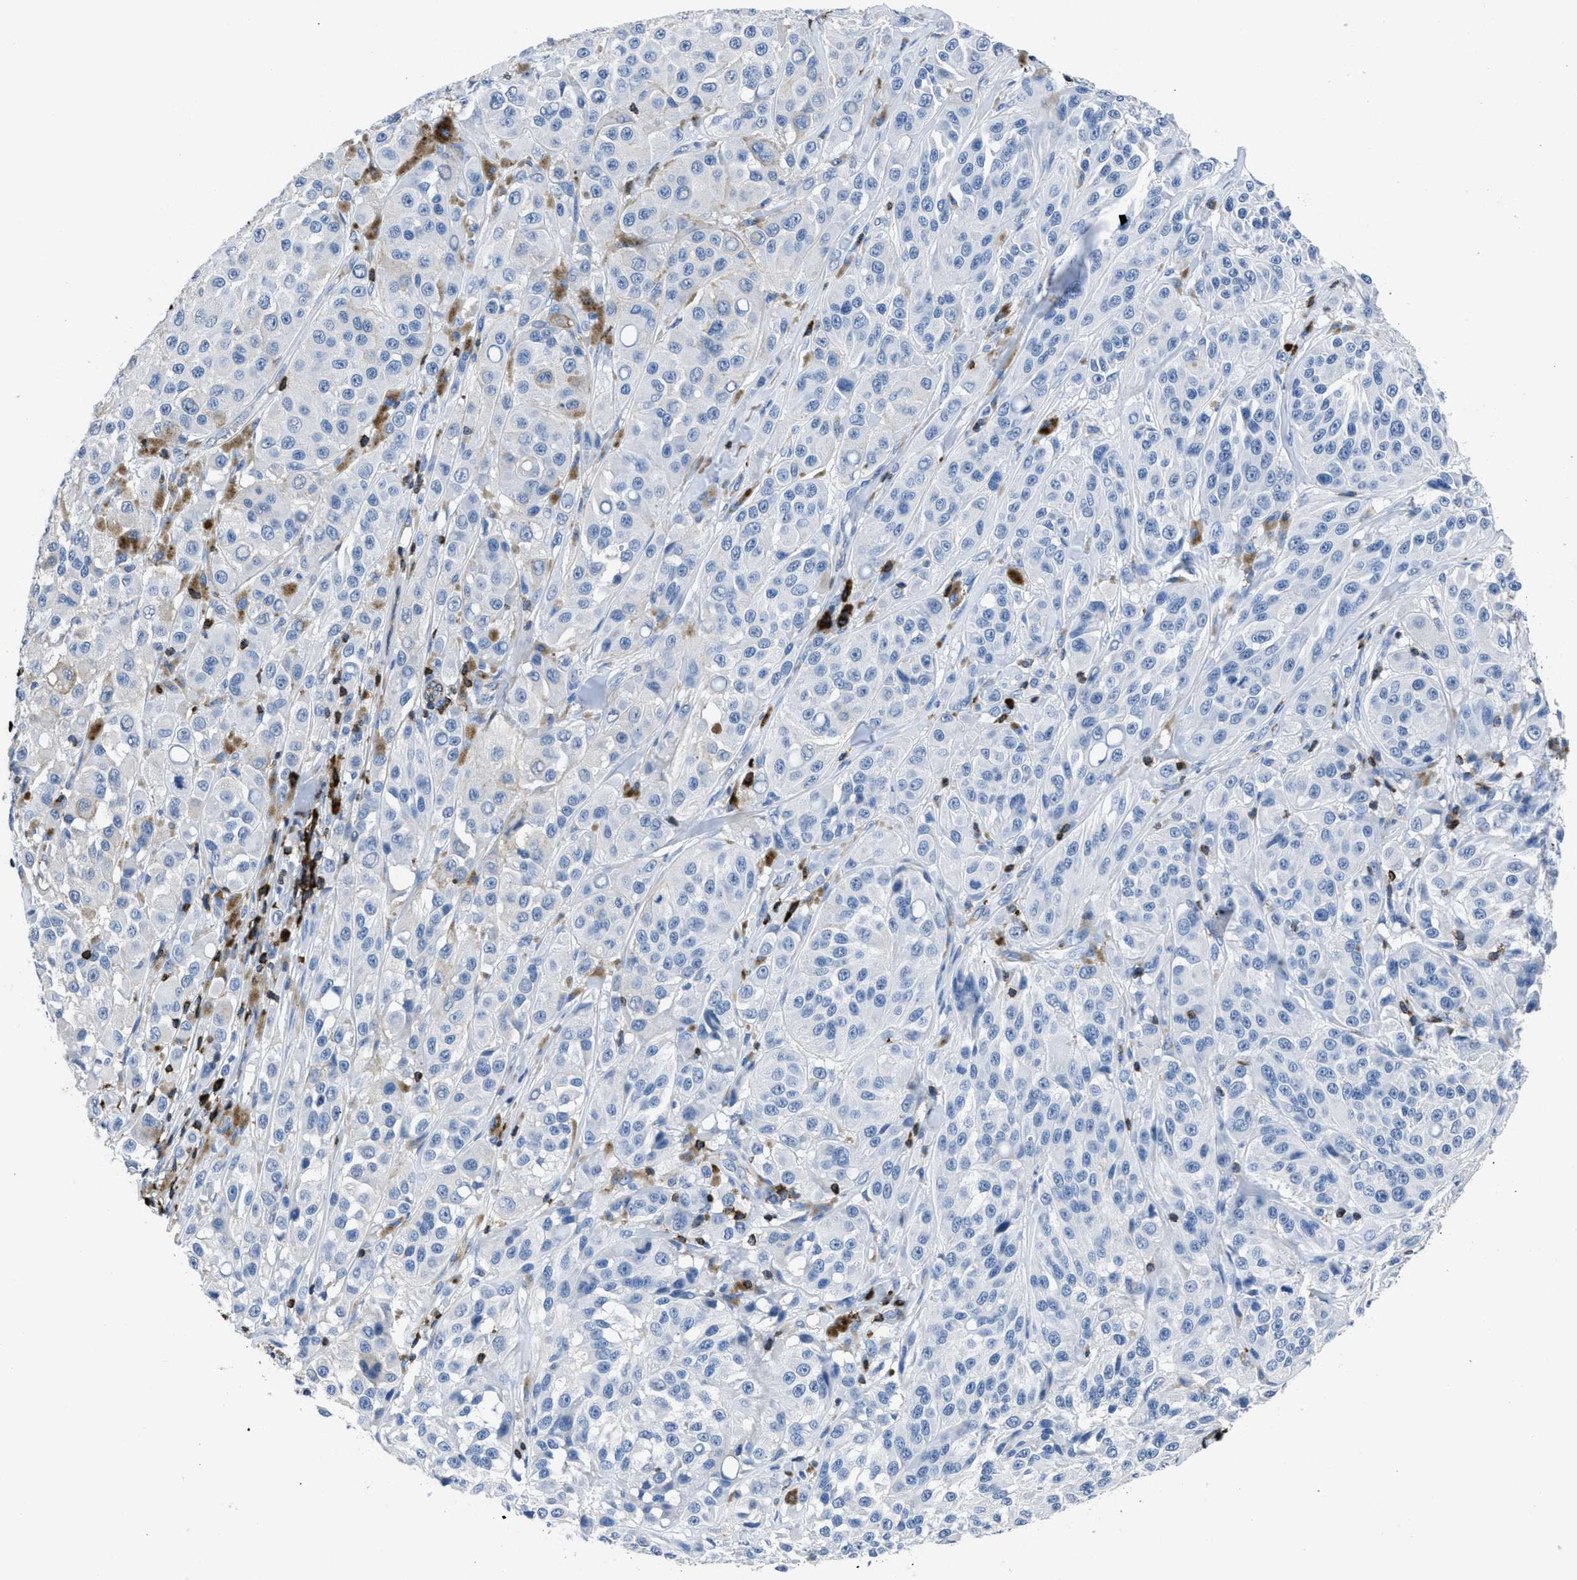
{"staining": {"intensity": "negative", "quantity": "none", "location": "none"}, "tissue": "melanoma", "cell_type": "Tumor cells", "image_type": "cancer", "snomed": [{"axis": "morphology", "description": "Malignant melanoma, NOS"}, {"axis": "topography", "description": "Skin"}], "caption": "High power microscopy micrograph of an IHC micrograph of melanoma, revealing no significant expression in tumor cells.", "gene": "ITGA3", "patient": {"sex": "male", "age": 84}}